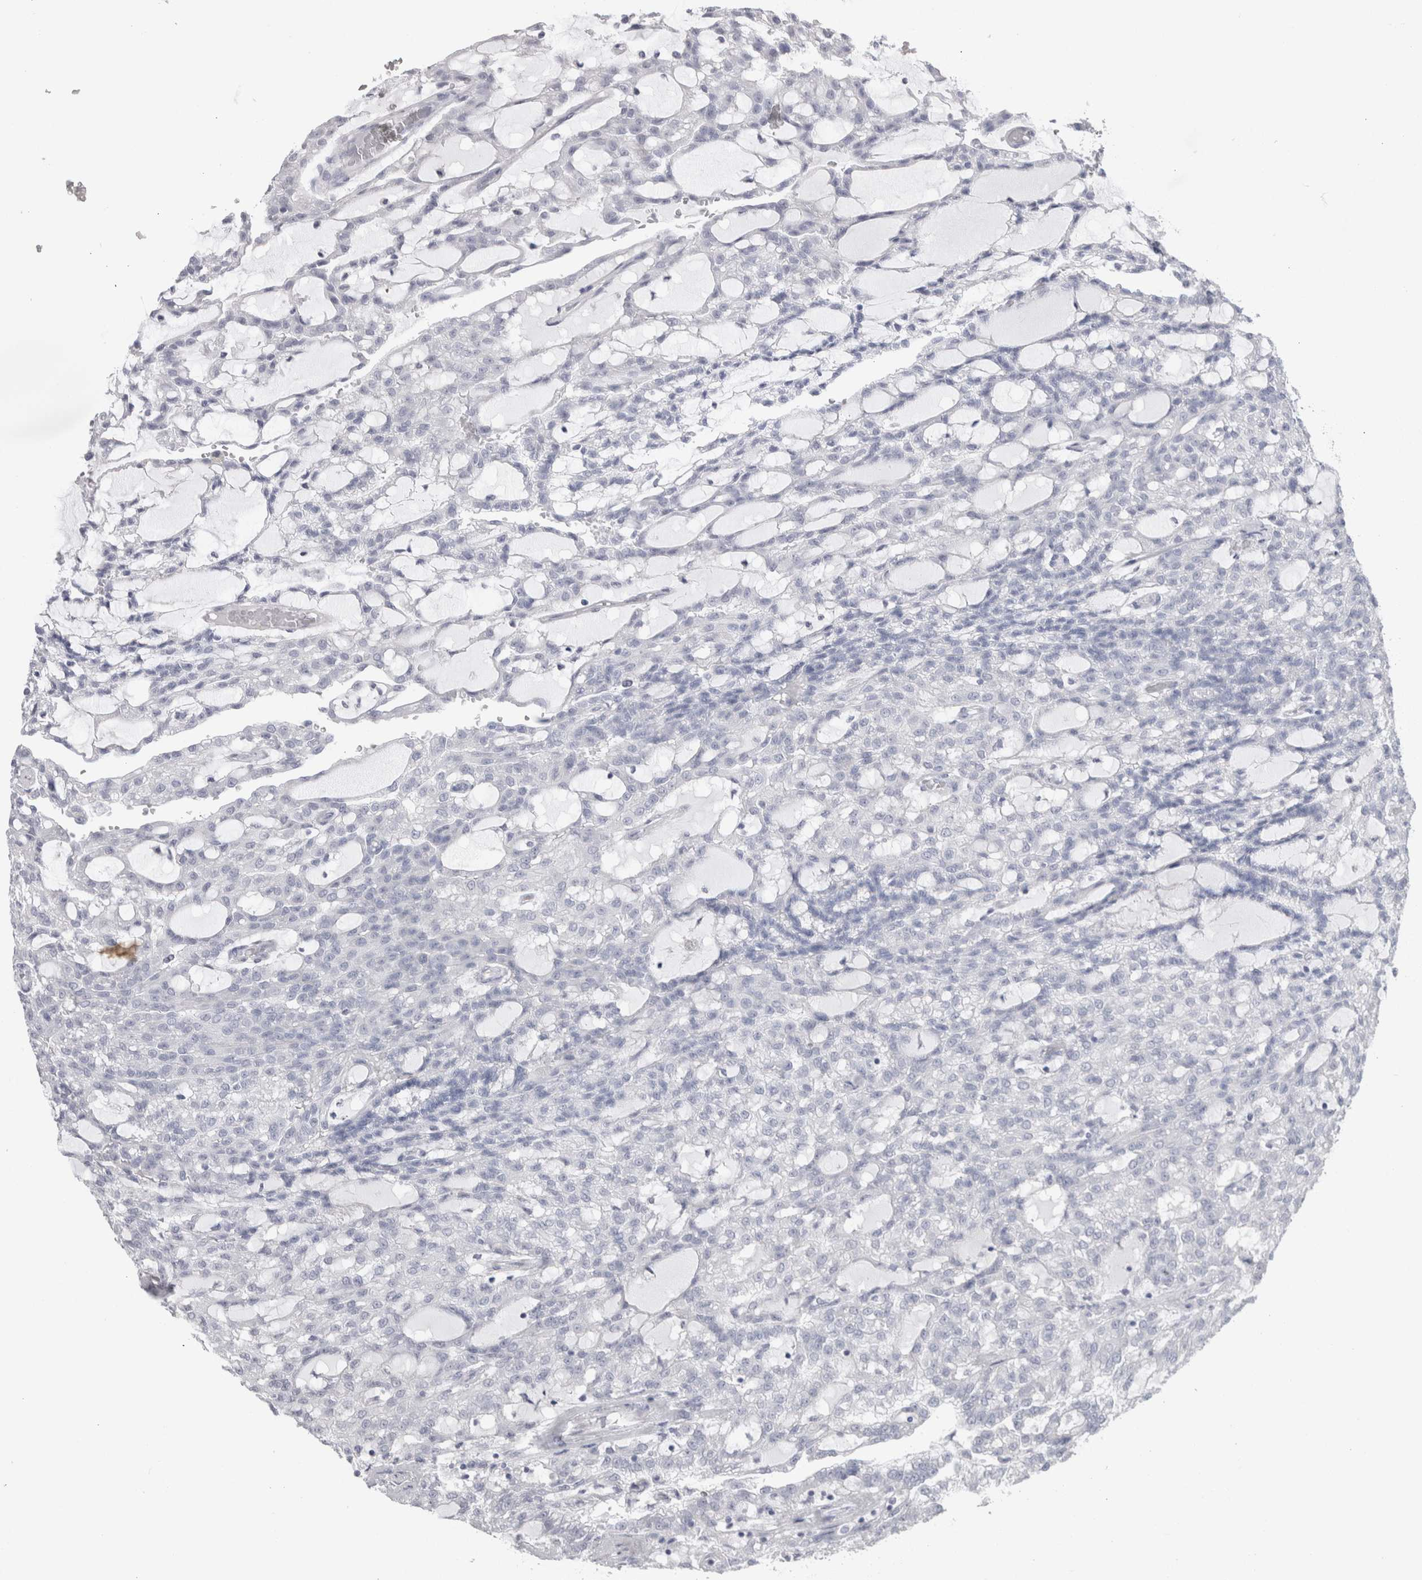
{"staining": {"intensity": "negative", "quantity": "none", "location": "none"}, "tissue": "renal cancer", "cell_type": "Tumor cells", "image_type": "cancer", "snomed": [{"axis": "morphology", "description": "Adenocarcinoma, NOS"}, {"axis": "topography", "description": "Kidney"}], "caption": "Tumor cells are negative for brown protein staining in renal cancer (adenocarcinoma).", "gene": "CDH17", "patient": {"sex": "male", "age": 63}}